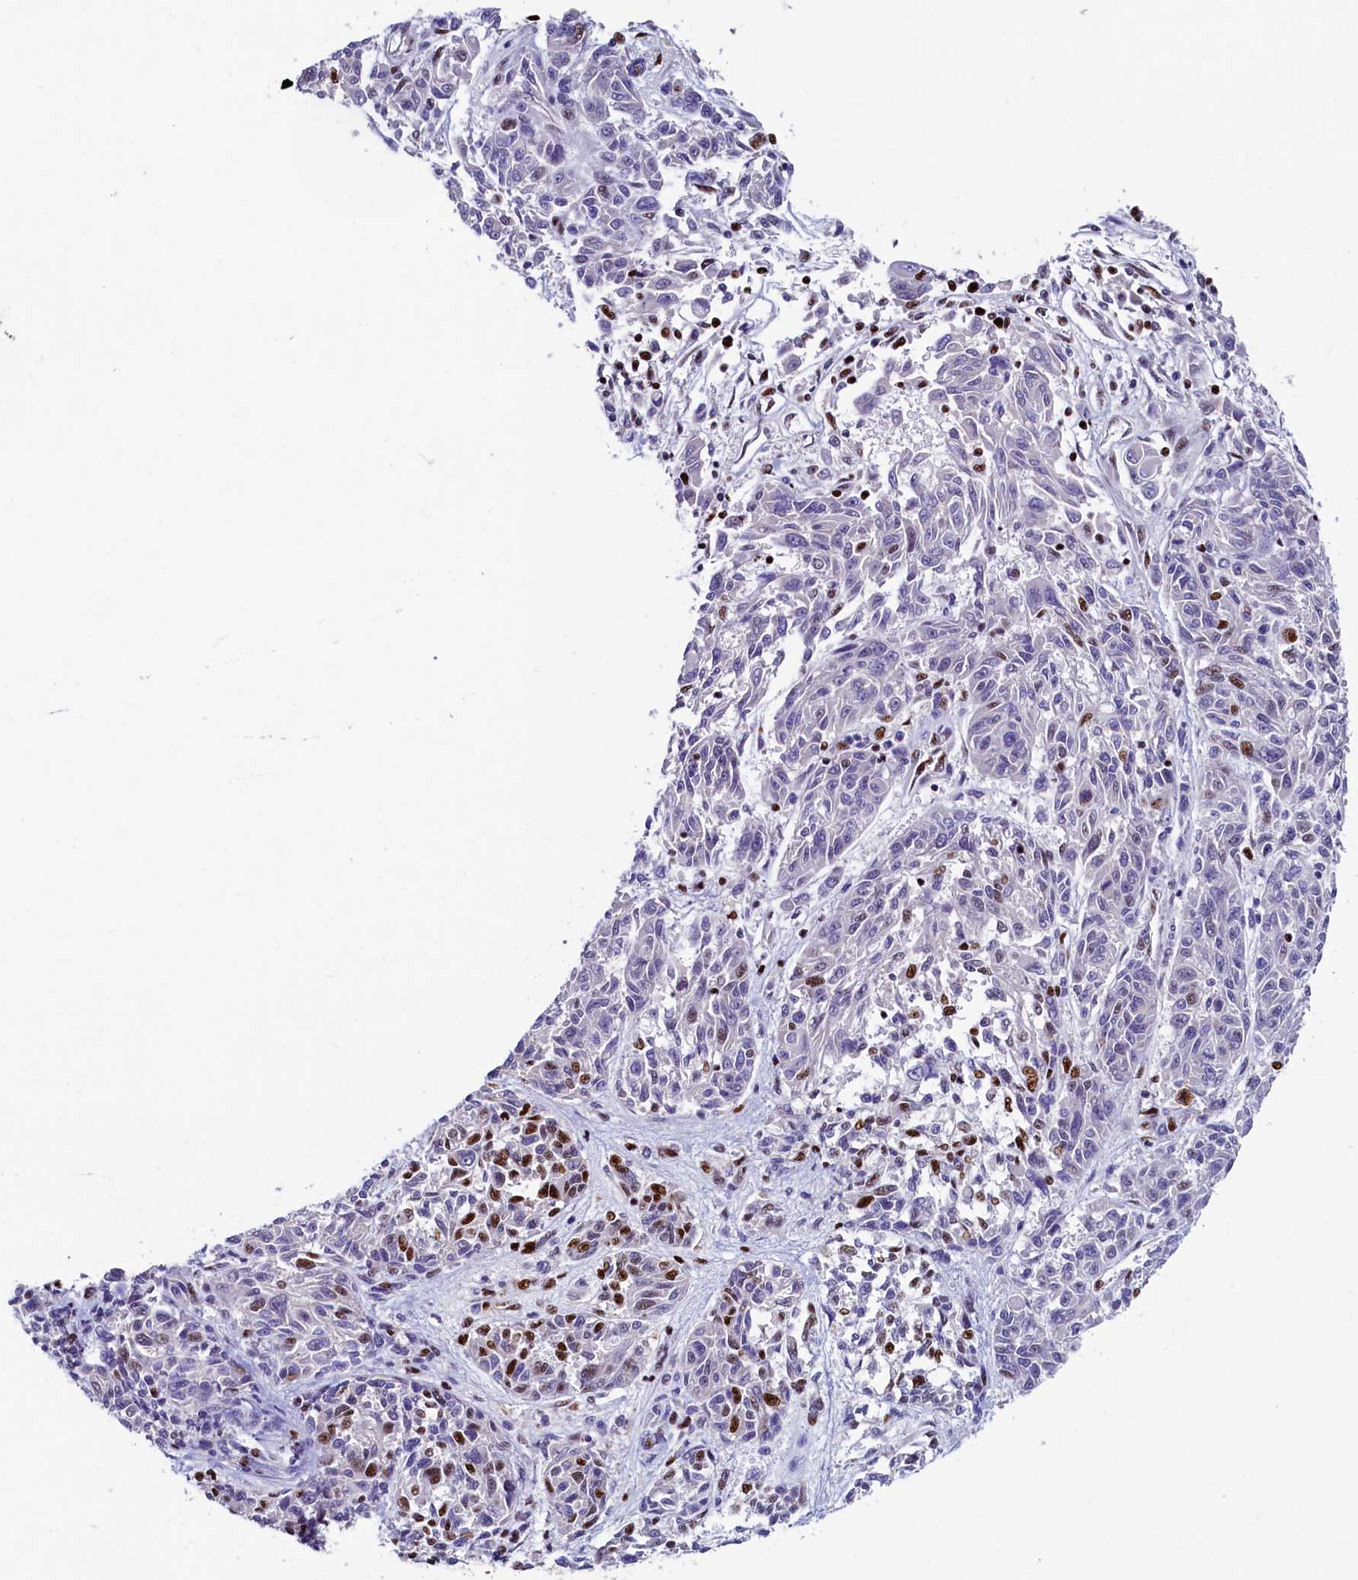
{"staining": {"intensity": "moderate", "quantity": "<25%", "location": "nuclear"}, "tissue": "melanoma", "cell_type": "Tumor cells", "image_type": "cancer", "snomed": [{"axis": "morphology", "description": "Malignant melanoma, NOS"}, {"axis": "topography", "description": "Skin"}], "caption": "Moderate nuclear protein staining is present in about <25% of tumor cells in malignant melanoma.", "gene": "SRRM2", "patient": {"sex": "male", "age": 53}}